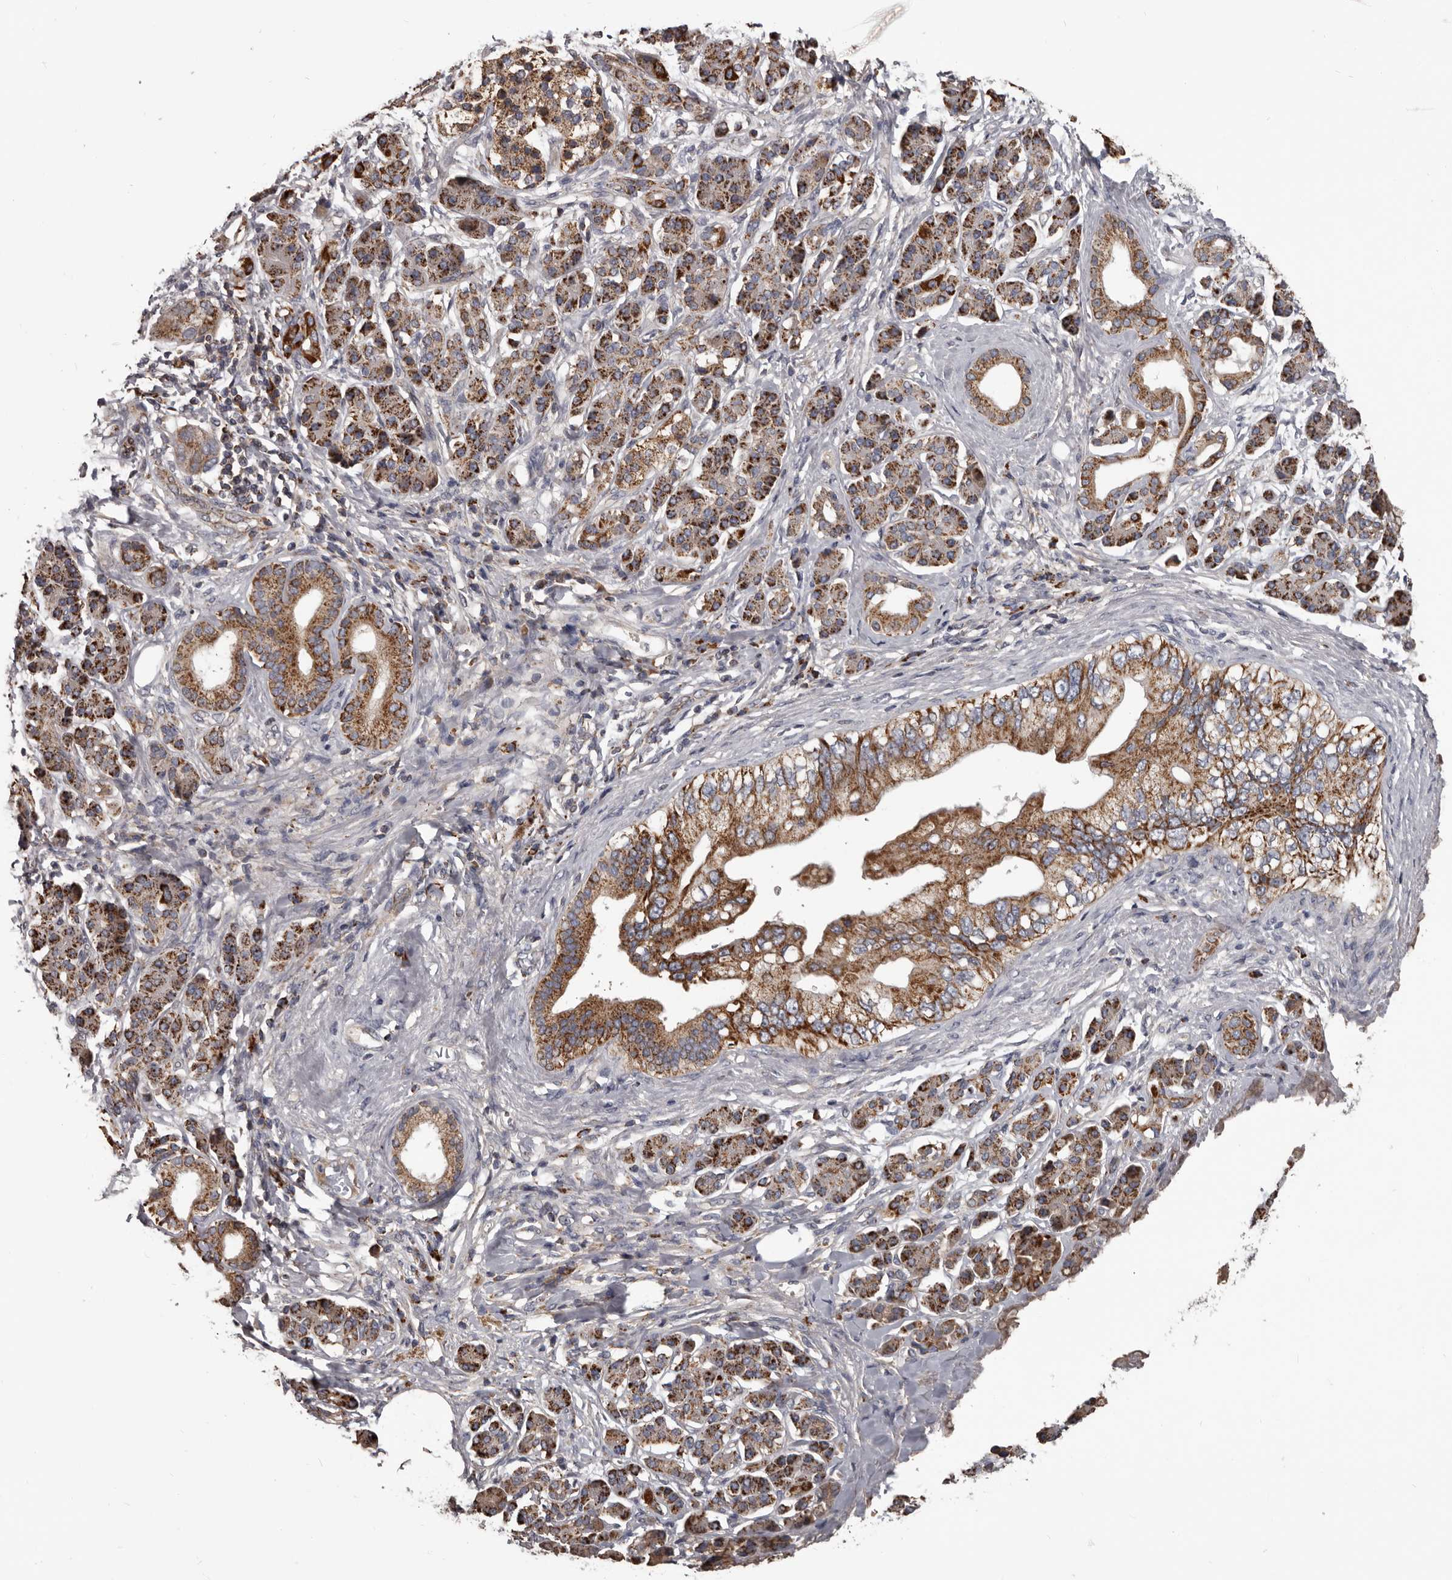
{"staining": {"intensity": "moderate", "quantity": ">75%", "location": "cytoplasmic/membranous"}, "tissue": "pancreatic cancer", "cell_type": "Tumor cells", "image_type": "cancer", "snomed": [{"axis": "morphology", "description": "Adenocarcinoma, NOS"}, {"axis": "topography", "description": "Pancreas"}], "caption": "Pancreatic cancer was stained to show a protein in brown. There is medium levels of moderate cytoplasmic/membranous staining in approximately >75% of tumor cells.", "gene": "ALDH5A1", "patient": {"sex": "female", "age": 56}}